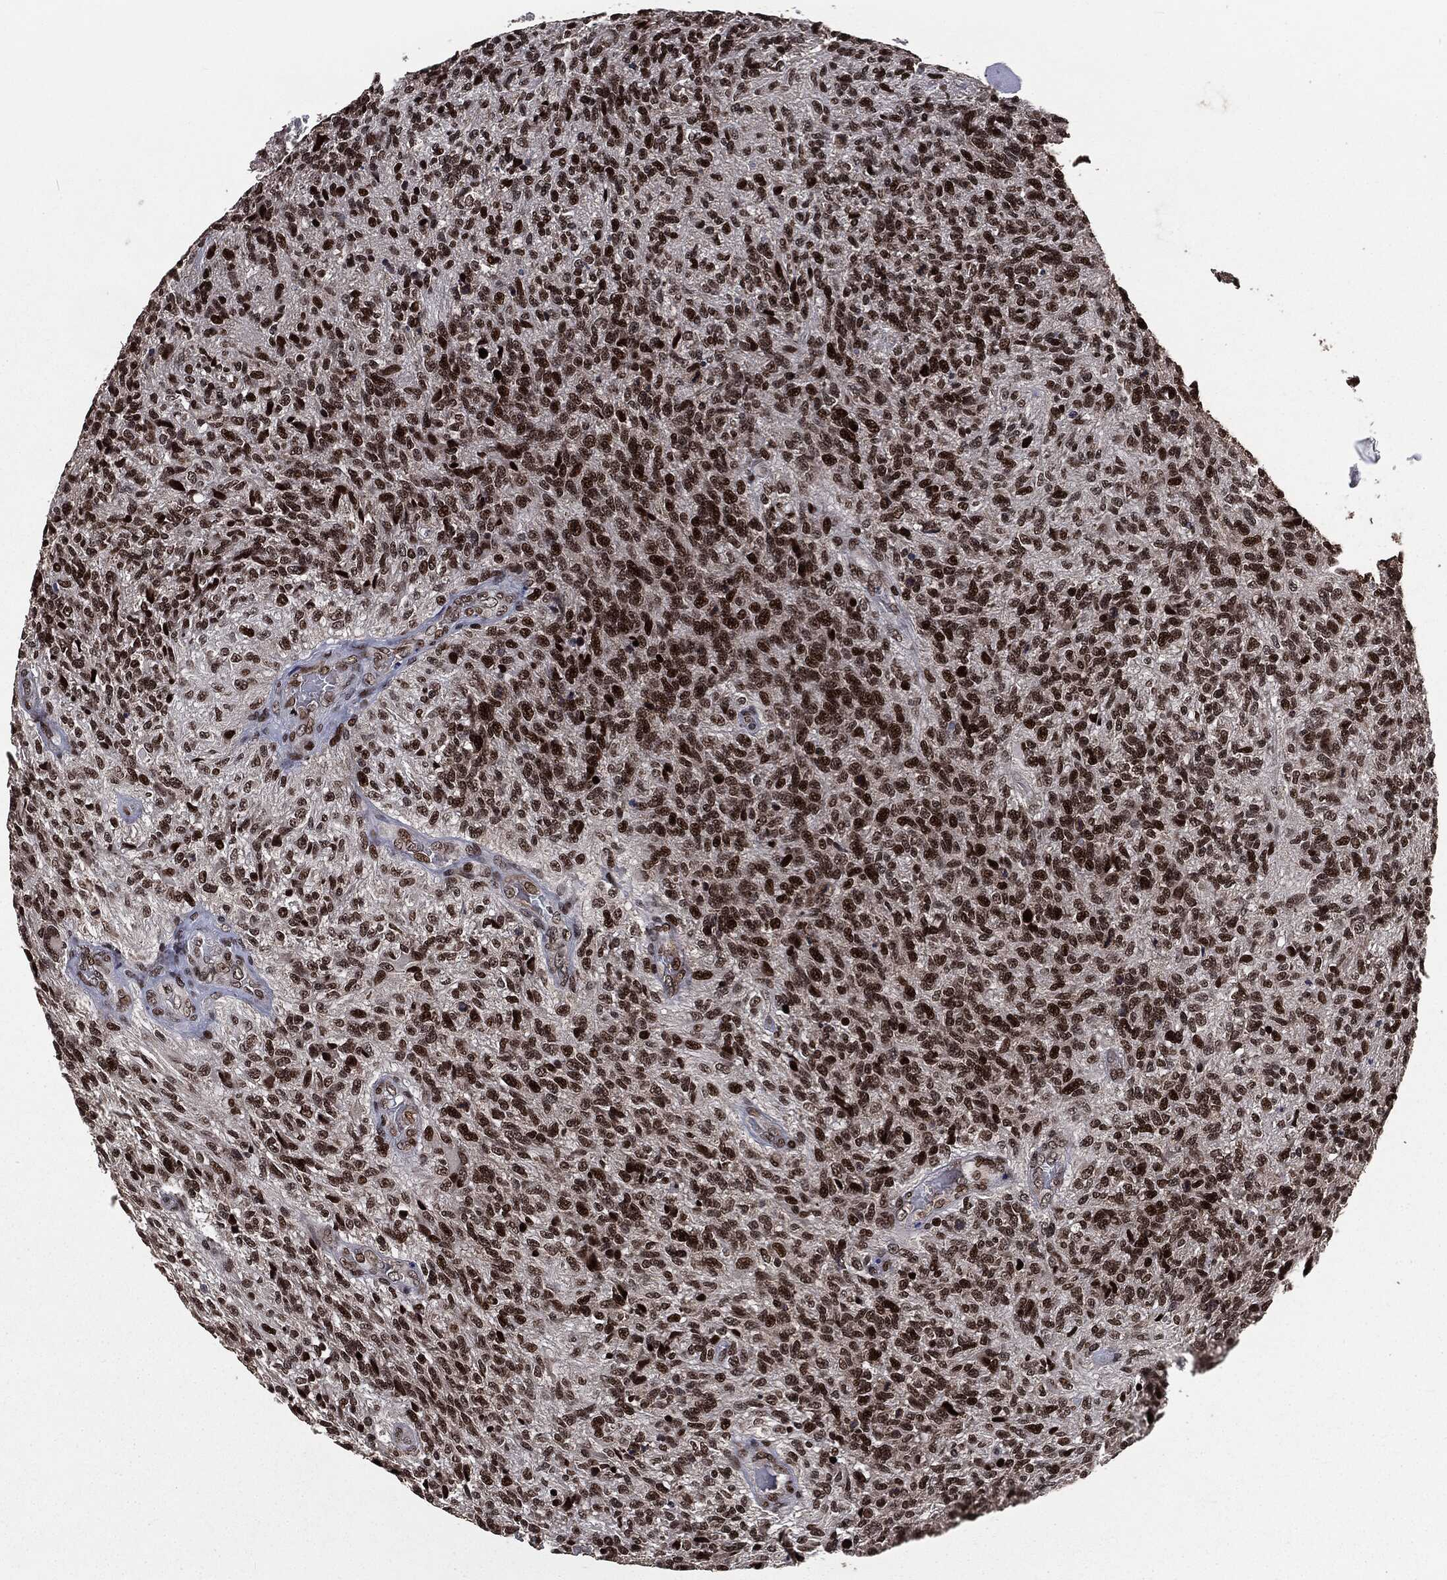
{"staining": {"intensity": "strong", "quantity": ">75%", "location": "nuclear"}, "tissue": "glioma", "cell_type": "Tumor cells", "image_type": "cancer", "snomed": [{"axis": "morphology", "description": "Glioma, malignant, High grade"}, {"axis": "topography", "description": "Brain"}], "caption": "Protein staining exhibits strong nuclear expression in about >75% of tumor cells in malignant high-grade glioma.", "gene": "DVL2", "patient": {"sex": "male", "age": 56}}